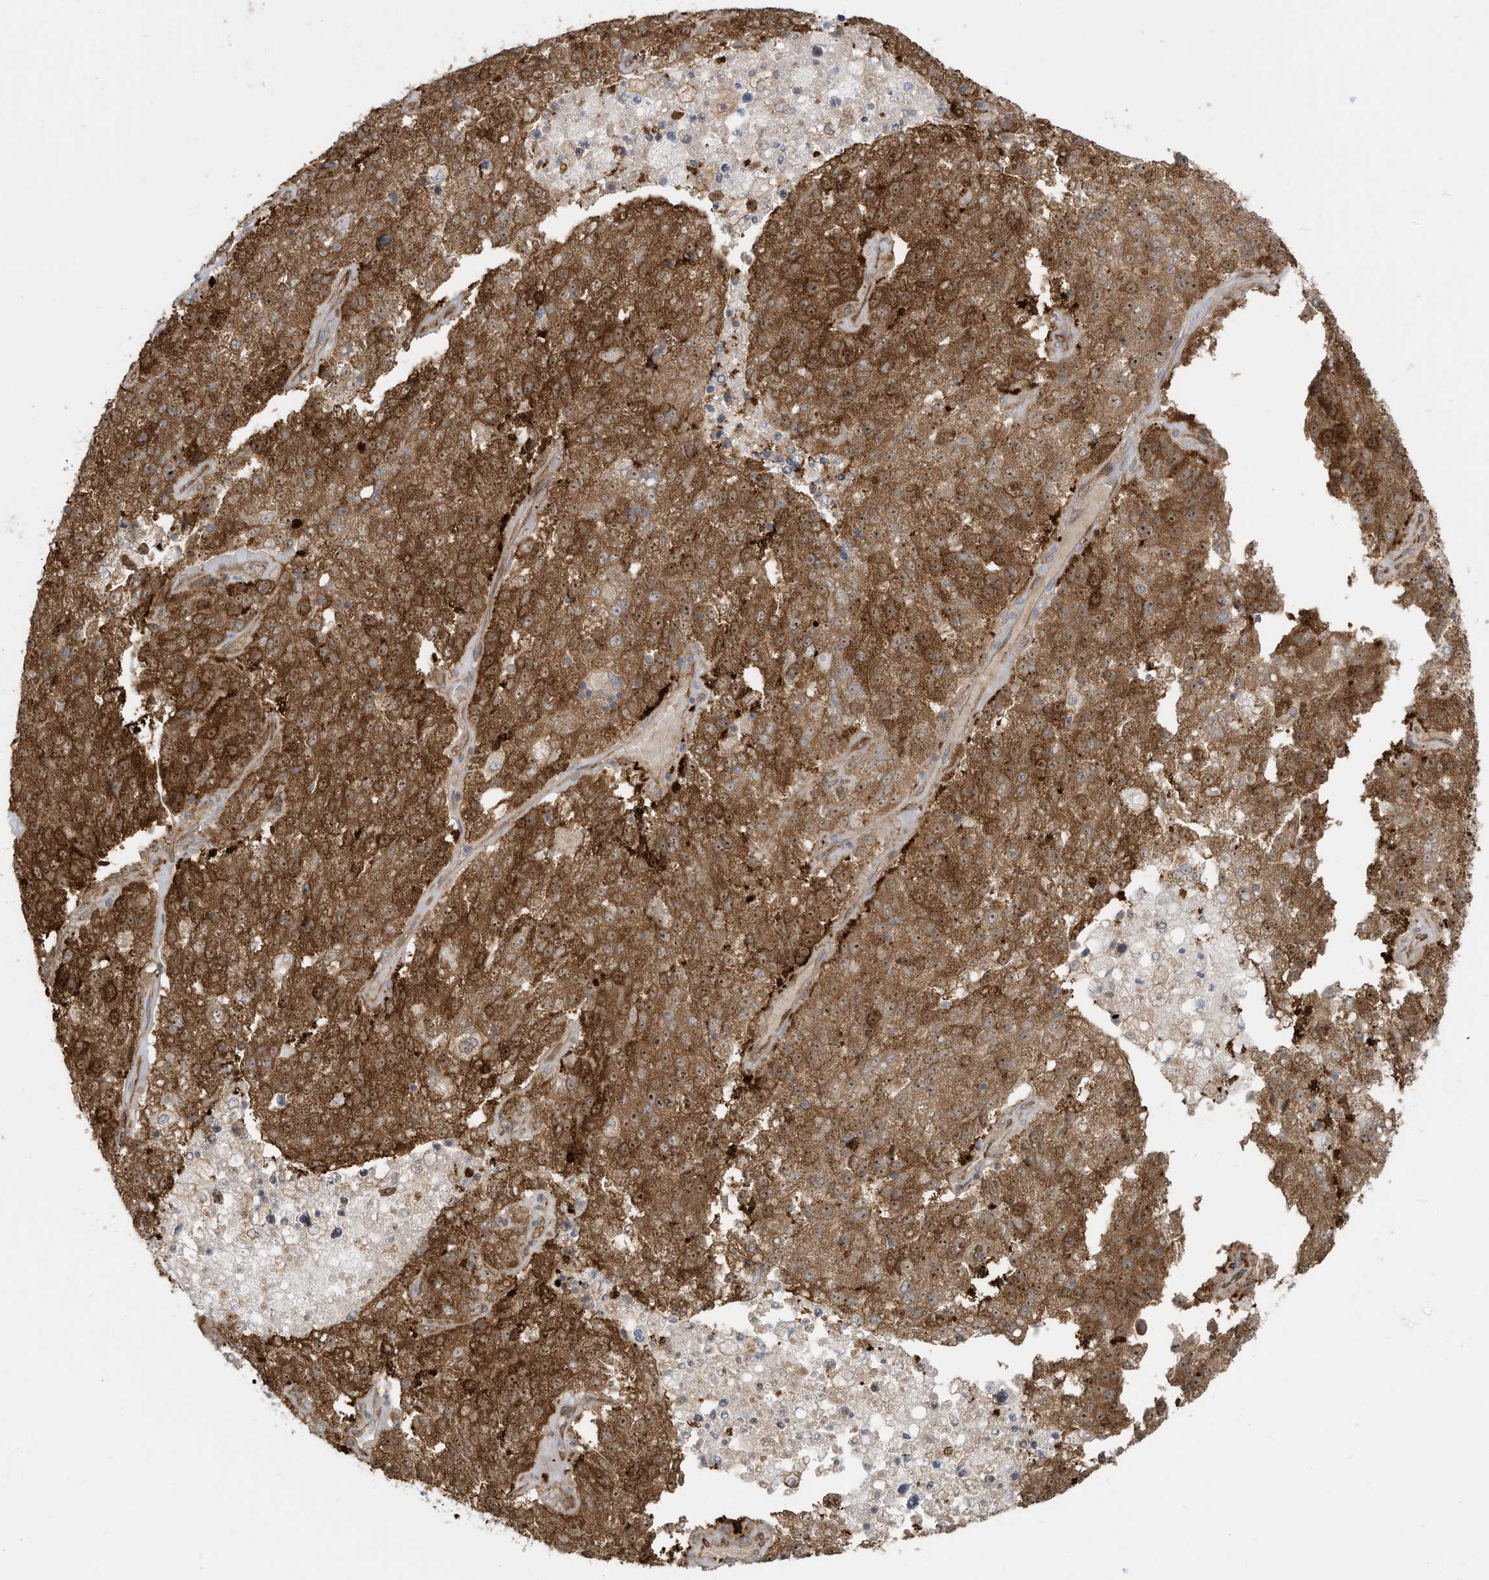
{"staining": {"intensity": "moderate", "quantity": ">75%", "location": "cytoplasmic/membranous"}, "tissue": "pancreatic cancer", "cell_type": "Tumor cells", "image_type": "cancer", "snomed": [{"axis": "morphology", "description": "Adenocarcinoma, NOS"}, {"axis": "topography", "description": "Pancreas"}], "caption": "Human pancreatic adenocarcinoma stained for a protein (brown) displays moderate cytoplasmic/membranous positive positivity in about >75% of tumor cells.", "gene": "USE1", "patient": {"sex": "female", "age": 61}}